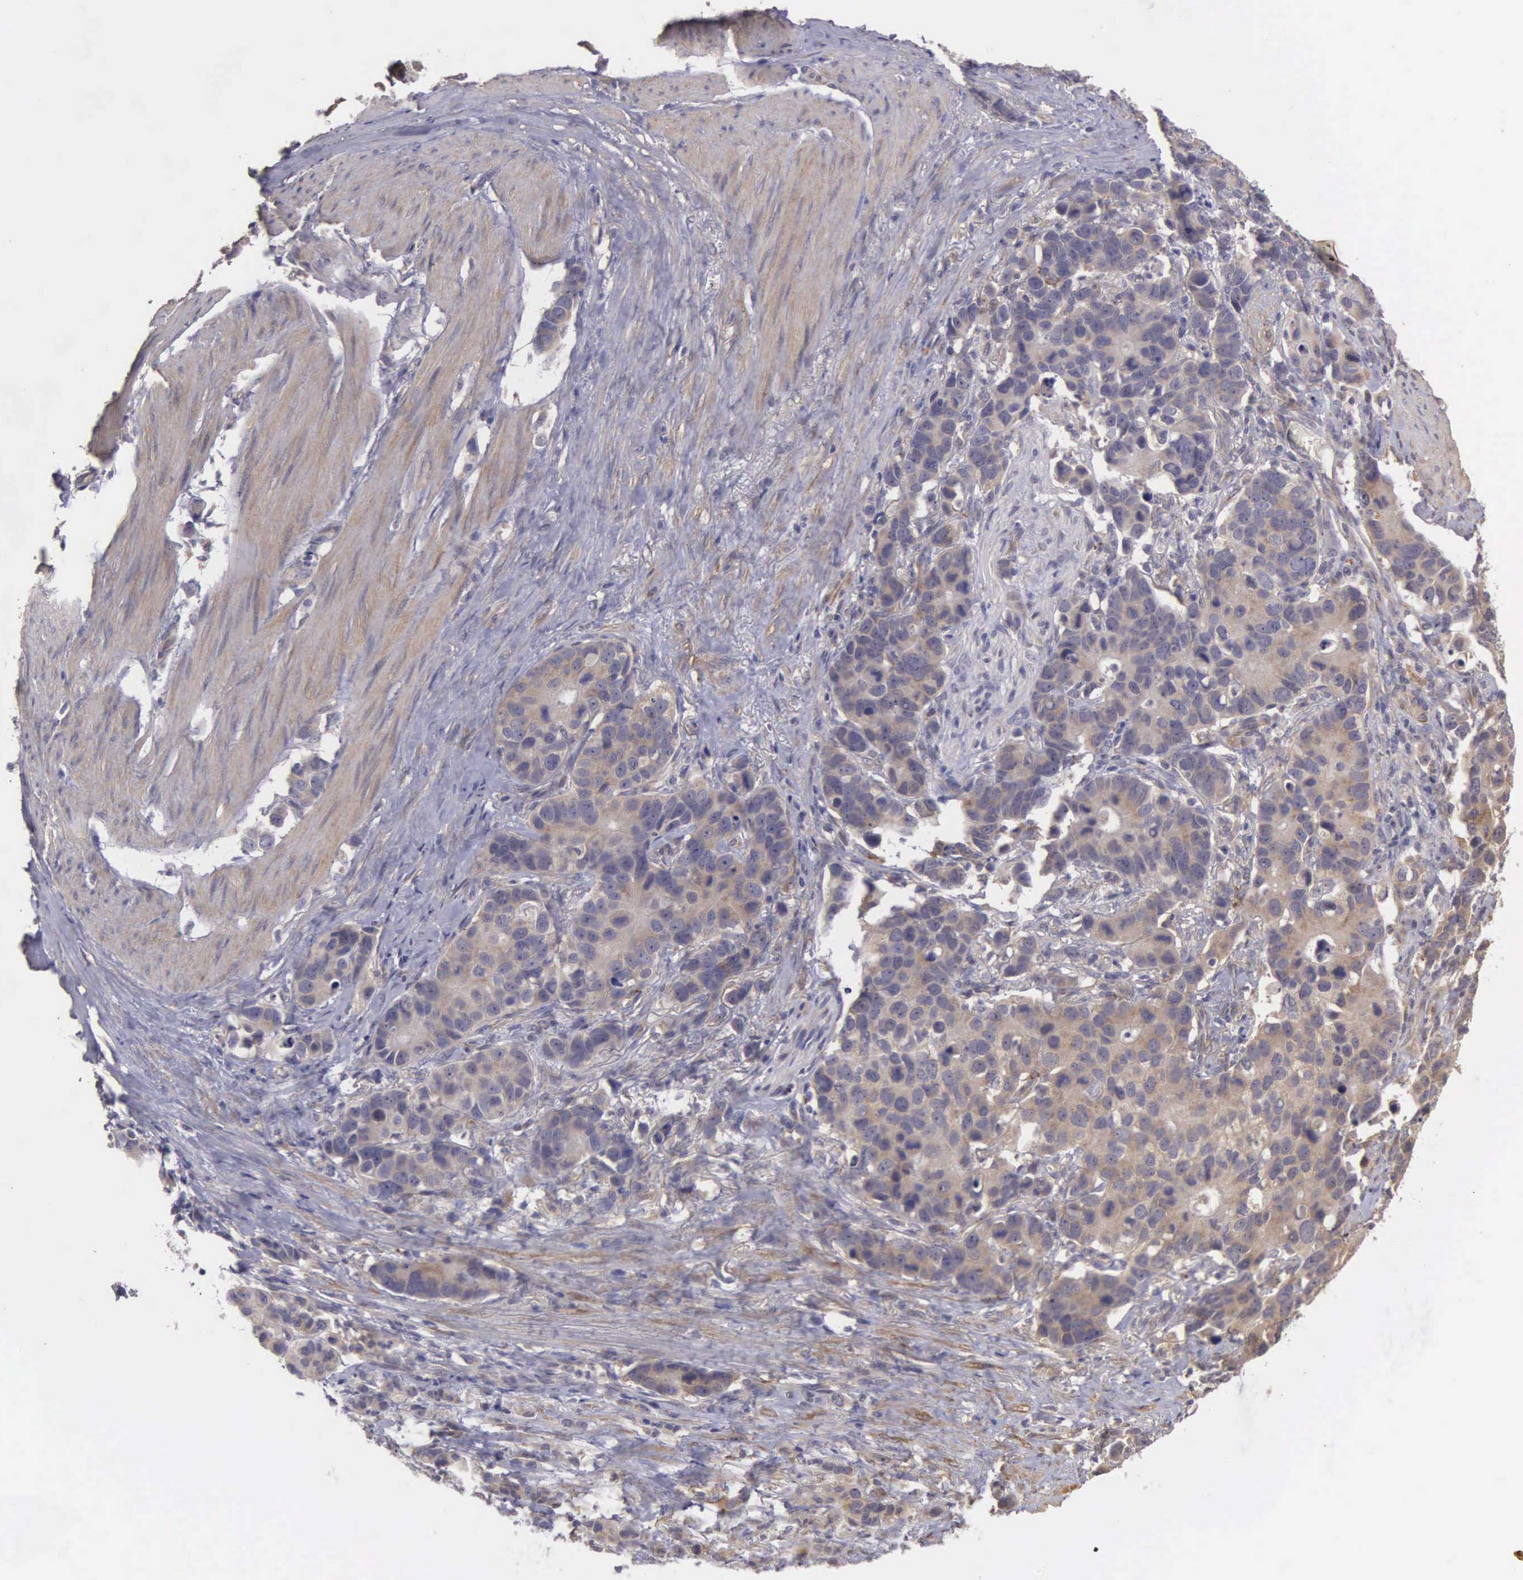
{"staining": {"intensity": "weak", "quantity": ">75%", "location": "cytoplasmic/membranous"}, "tissue": "stomach cancer", "cell_type": "Tumor cells", "image_type": "cancer", "snomed": [{"axis": "morphology", "description": "Adenocarcinoma, NOS"}, {"axis": "topography", "description": "Stomach, upper"}], "caption": "There is low levels of weak cytoplasmic/membranous staining in tumor cells of adenocarcinoma (stomach), as demonstrated by immunohistochemical staining (brown color).", "gene": "RTL10", "patient": {"sex": "male", "age": 71}}